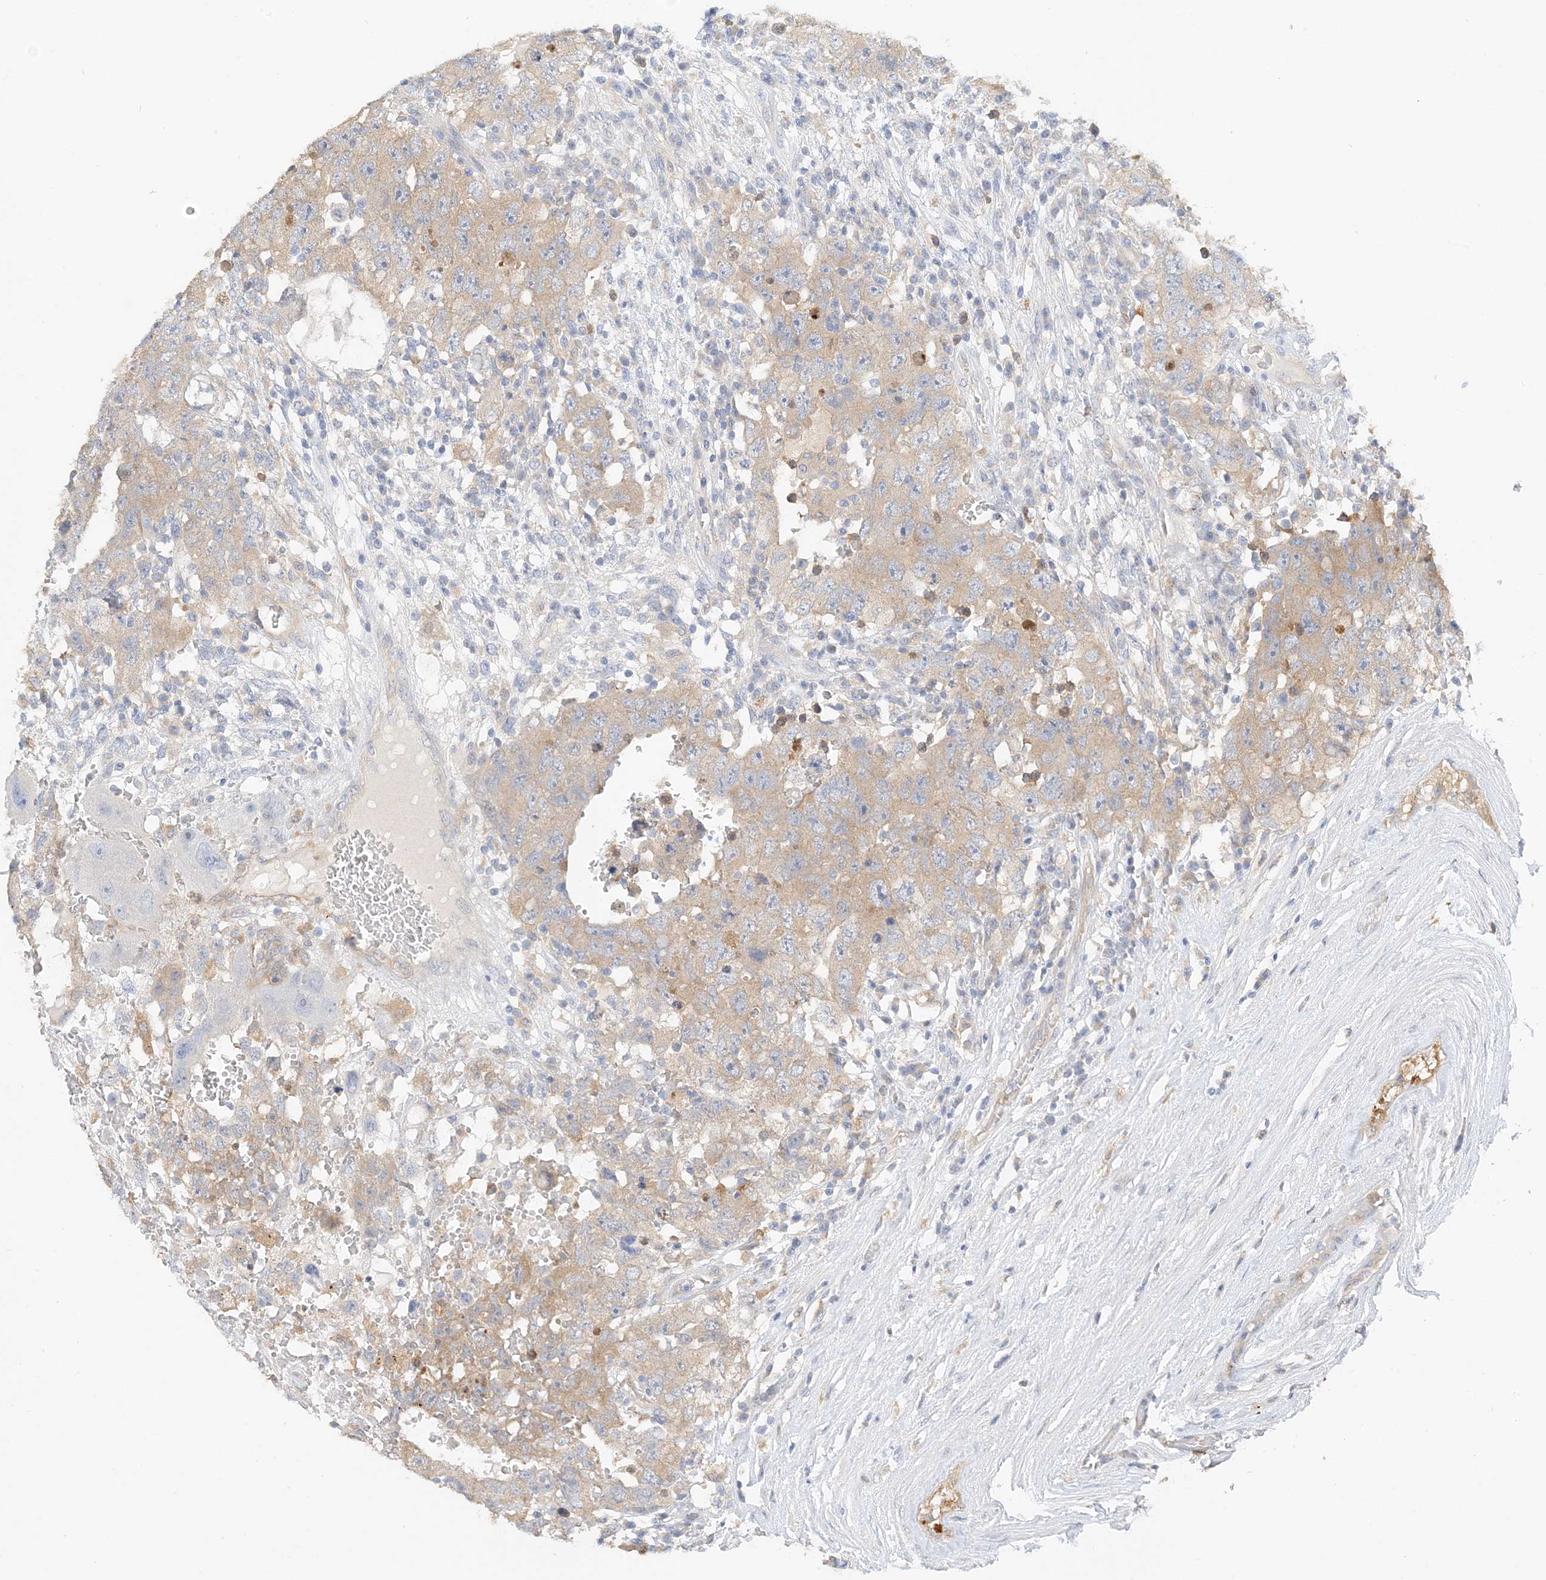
{"staining": {"intensity": "weak", "quantity": ">75%", "location": "cytoplasmic/membranous"}, "tissue": "testis cancer", "cell_type": "Tumor cells", "image_type": "cancer", "snomed": [{"axis": "morphology", "description": "Carcinoma, Embryonal, NOS"}, {"axis": "topography", "description": "Testis"}], "caption": "Testis embryonal carcinoma stained for a protein demonstrates weak cytoplasmic/membranous positivity in tumor cells.", "gene": "KIFBP", "patient": {"sex": "male", "age": 26}}